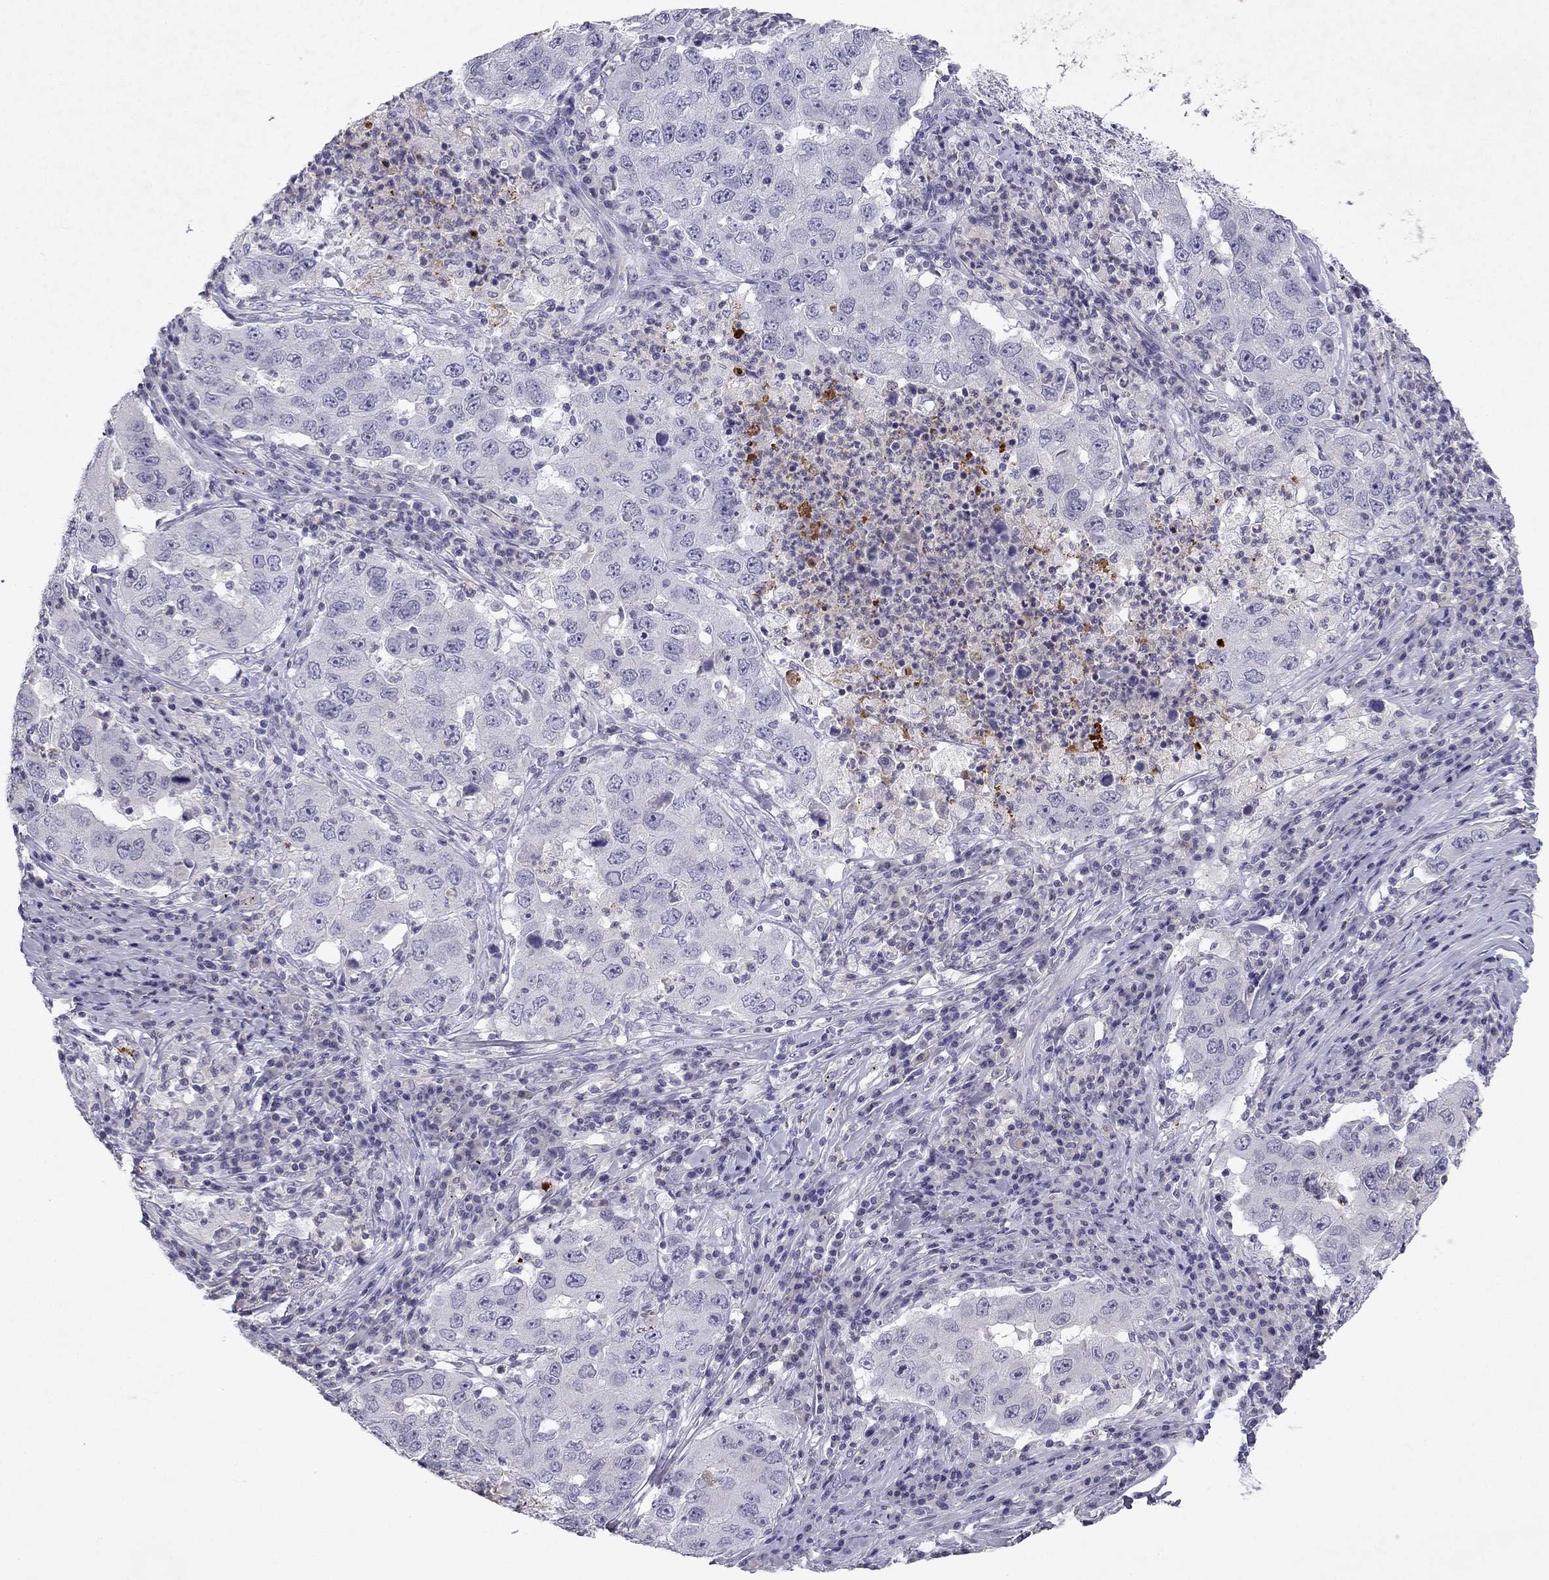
{"staining": {"intensity": "negative", "quantity": "none", "location": "none"}, "tissue": "lung cancer", "cell_type": "Tumor cells", "image_type": "cancer", "snomed": [{"axis": "morphology", "description": "Adenocarcinoma, NOS"}, {"axis": "topography", "description": "Lung"}], "caption": "High magnification brightfield microscopy of lung adenocarcinoma stained with DAB (brown) and counterstained with hematoxylin (blue): tumor cells show no significant positivity. (IHC, brightfield microscopy, high magnification).", "gene": "SLC6A4", "patient": {"sex": "male", "age": 73}}